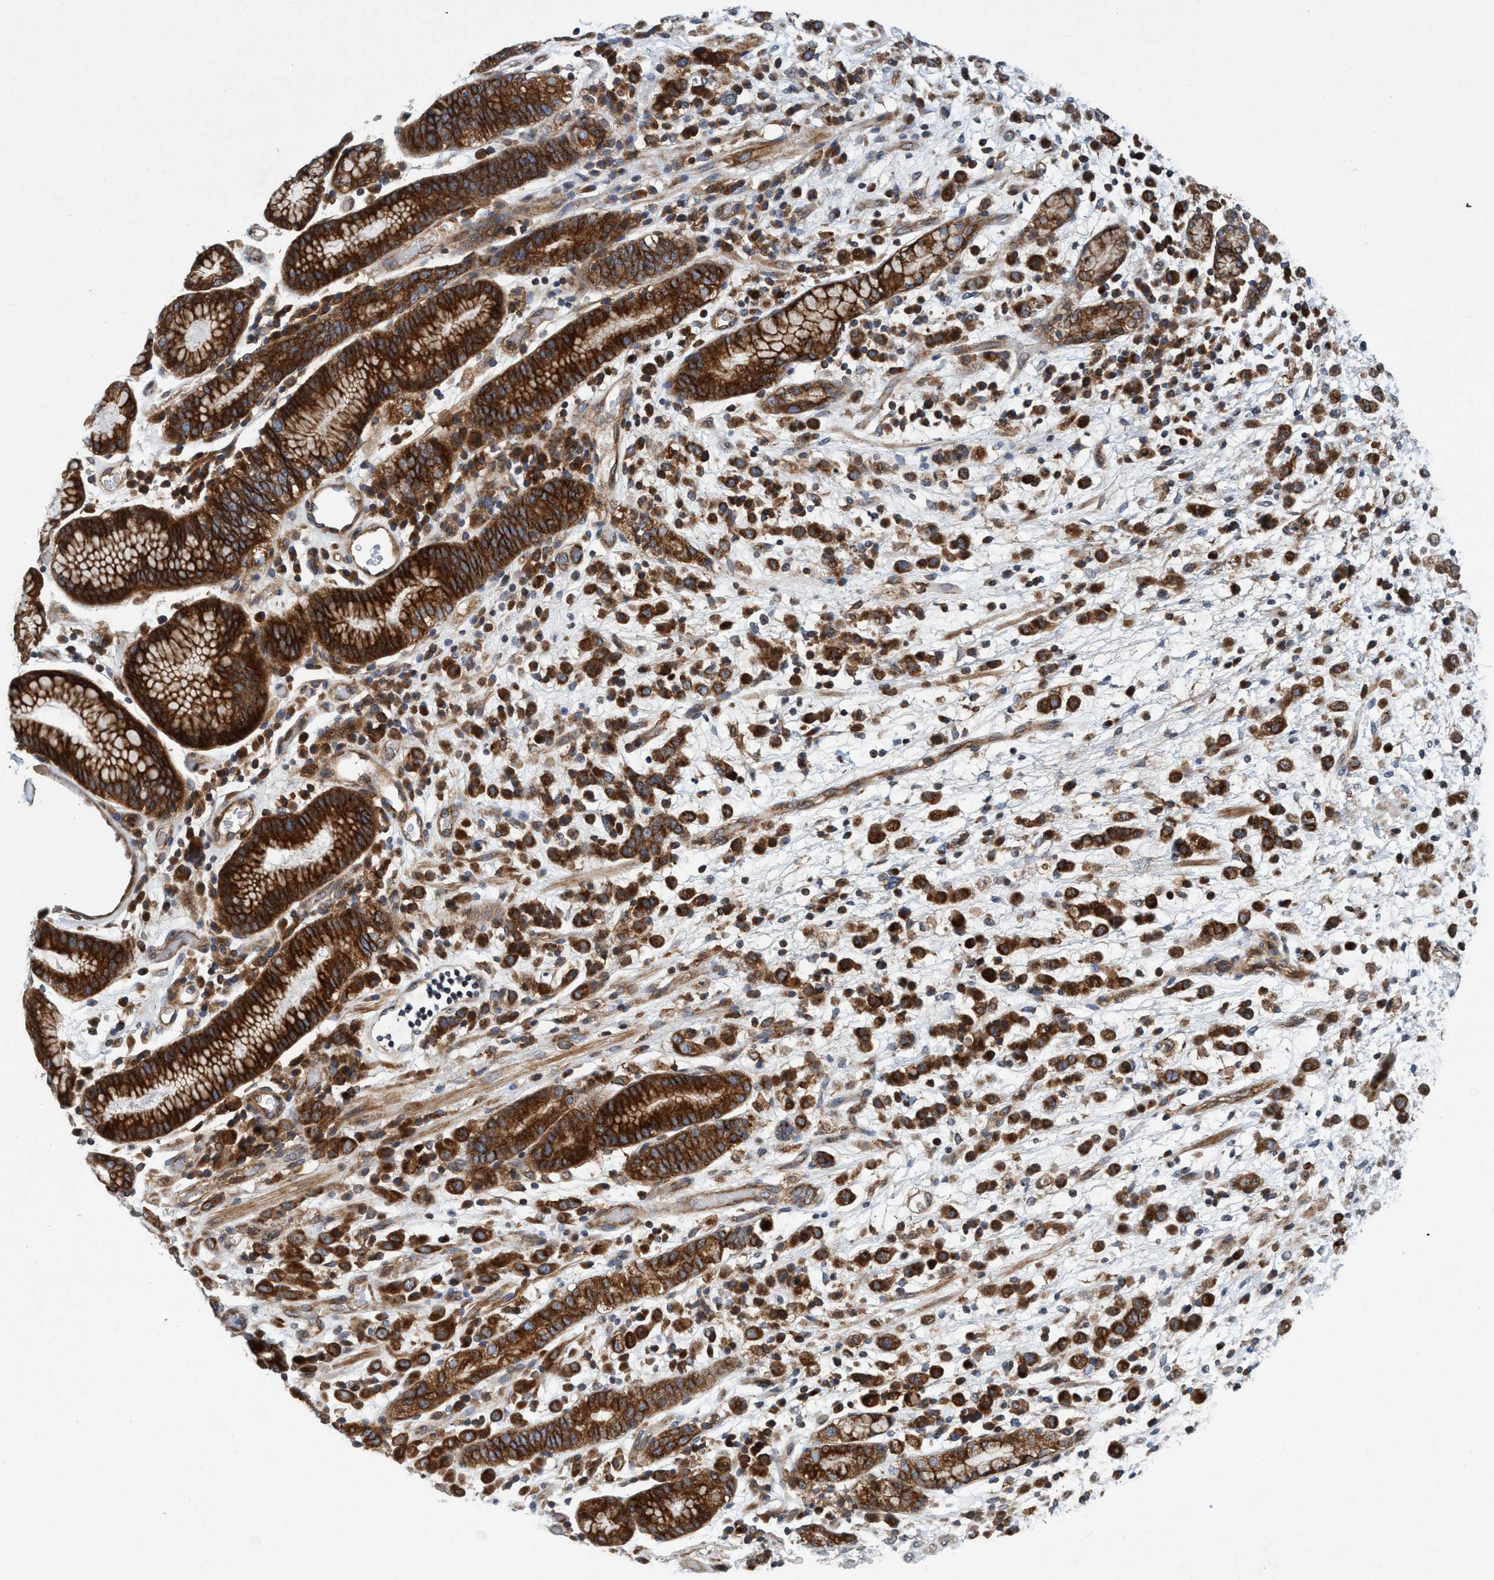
{"staining": {"intensity": "strong", "quantity": ">75%", "location": "cytoplasmic/membranous"}, "tissue": "stomach cancer", "cell_type": "Tumor cells", "image_type": "cancer", "snomed": [{"axis": "morphology", "description": "Adenocarcinoma, NOS"}, {"axis": "topography", "description": "Stomach, lower"}], "caption": "Immunohistochemical staining of human stomach cancer shows high levels of strong cytoplasmic/membranous staining in approximately >75% of tumor cells. The protein is stained brown, and the nuclei are stained in blue (DAB (3,3'-diaminobenzidine) IHC with brightfield microscopy, high magnification).", "gene": "SLC16A3", "patient": {"sex": "male", "age": 88}}